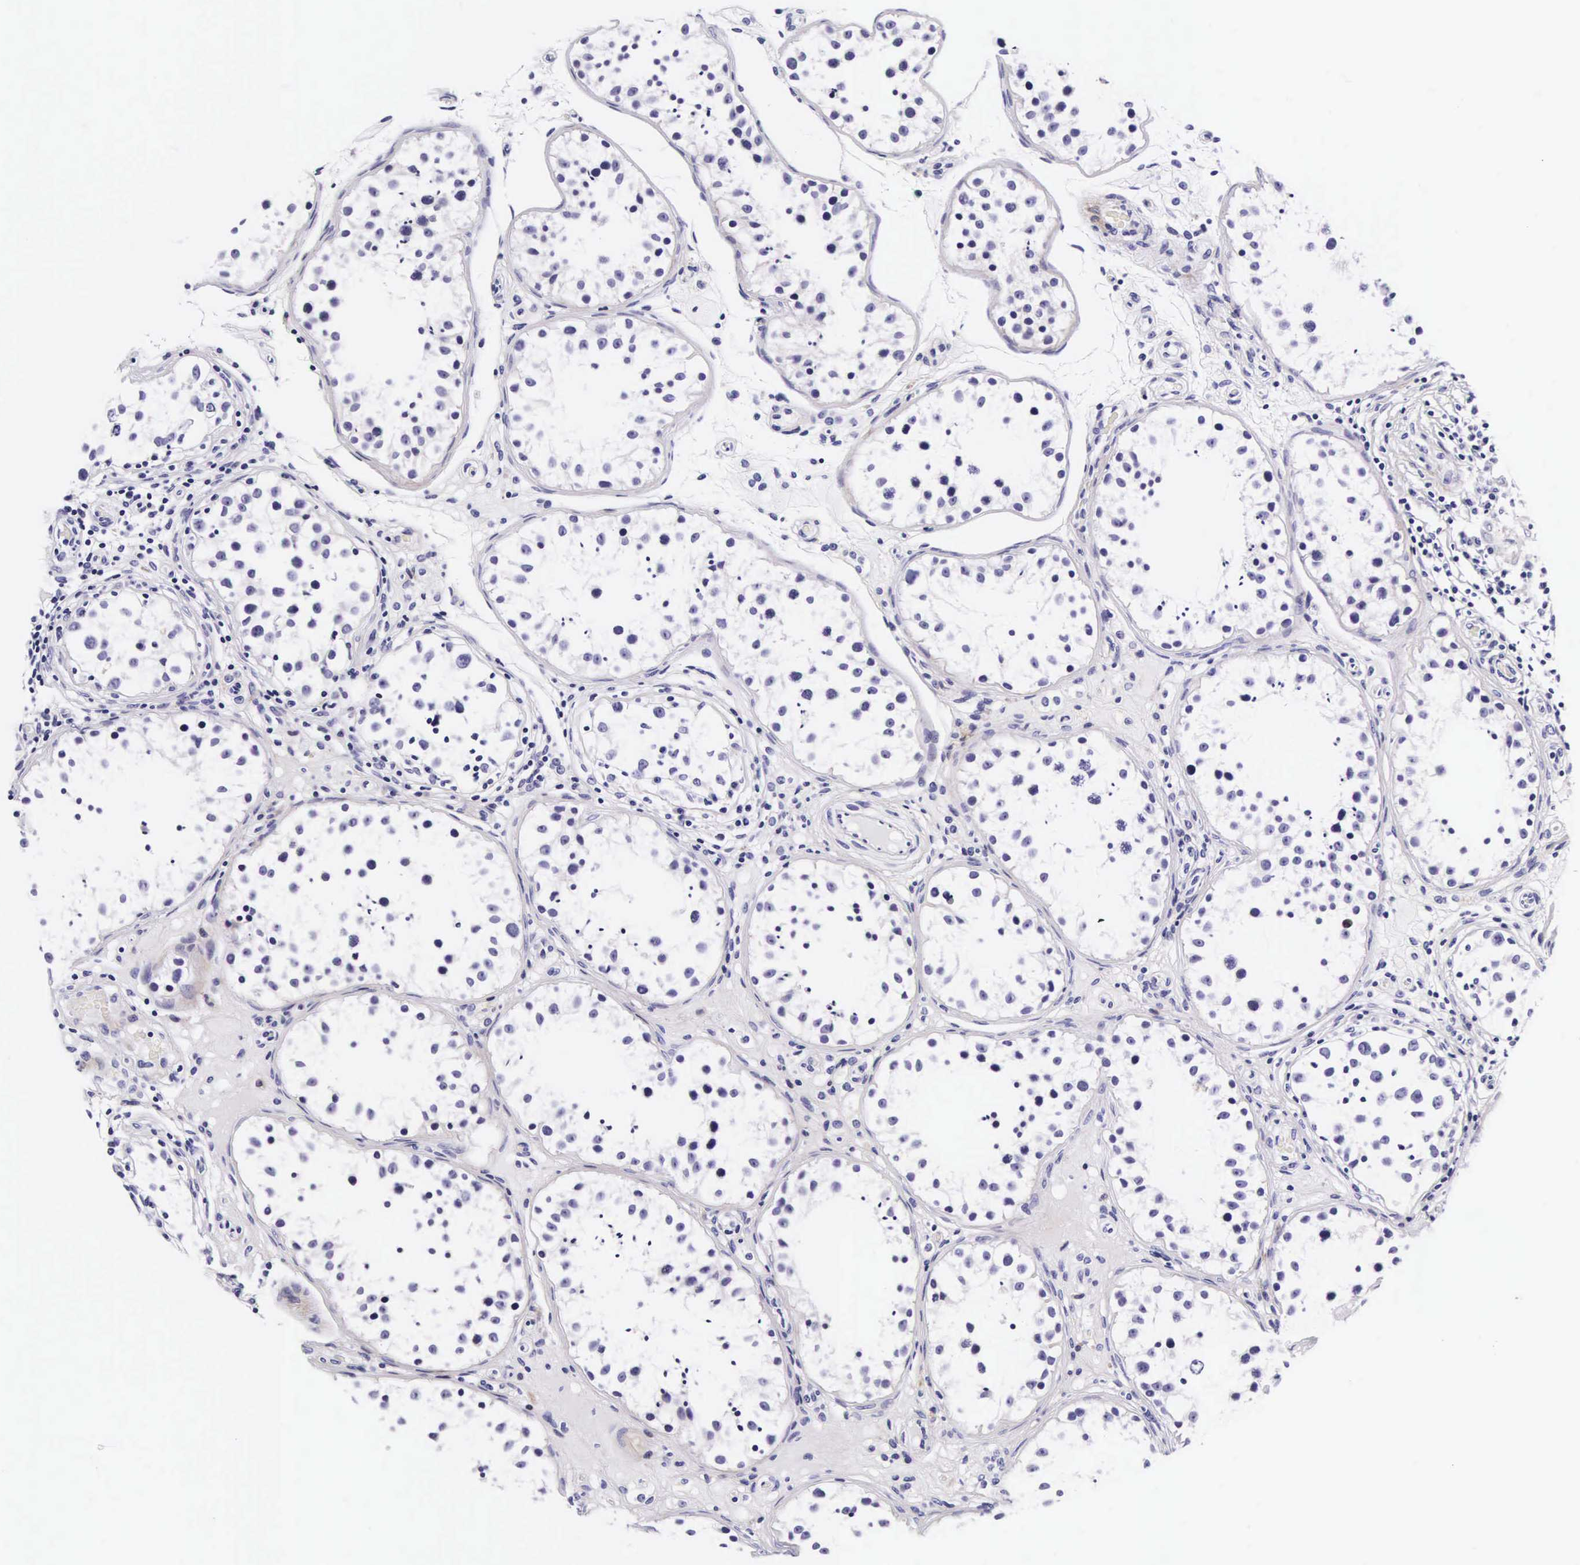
{"staining": {"intensity": "negative", "quantity": "none", "location": "none"}, "tissue": "testis", "cell_type": "Cells in seminiferous ducts", "image_type": "normal", "snomed": [{"axis": "morphology", "description": "Normal tissue, NOS"}, {"axis": "topography", "description": "Testis"}], "caption": "This histopathology image is of normal testis stained with immunohistochemistry (IHC) to label a protein in brown with the nuclei are counter-stained blue. There is no positivity in cells in seminiferous ducts.", "gene": "UPRT", "patient": {"sex": "male", "age": 24}}